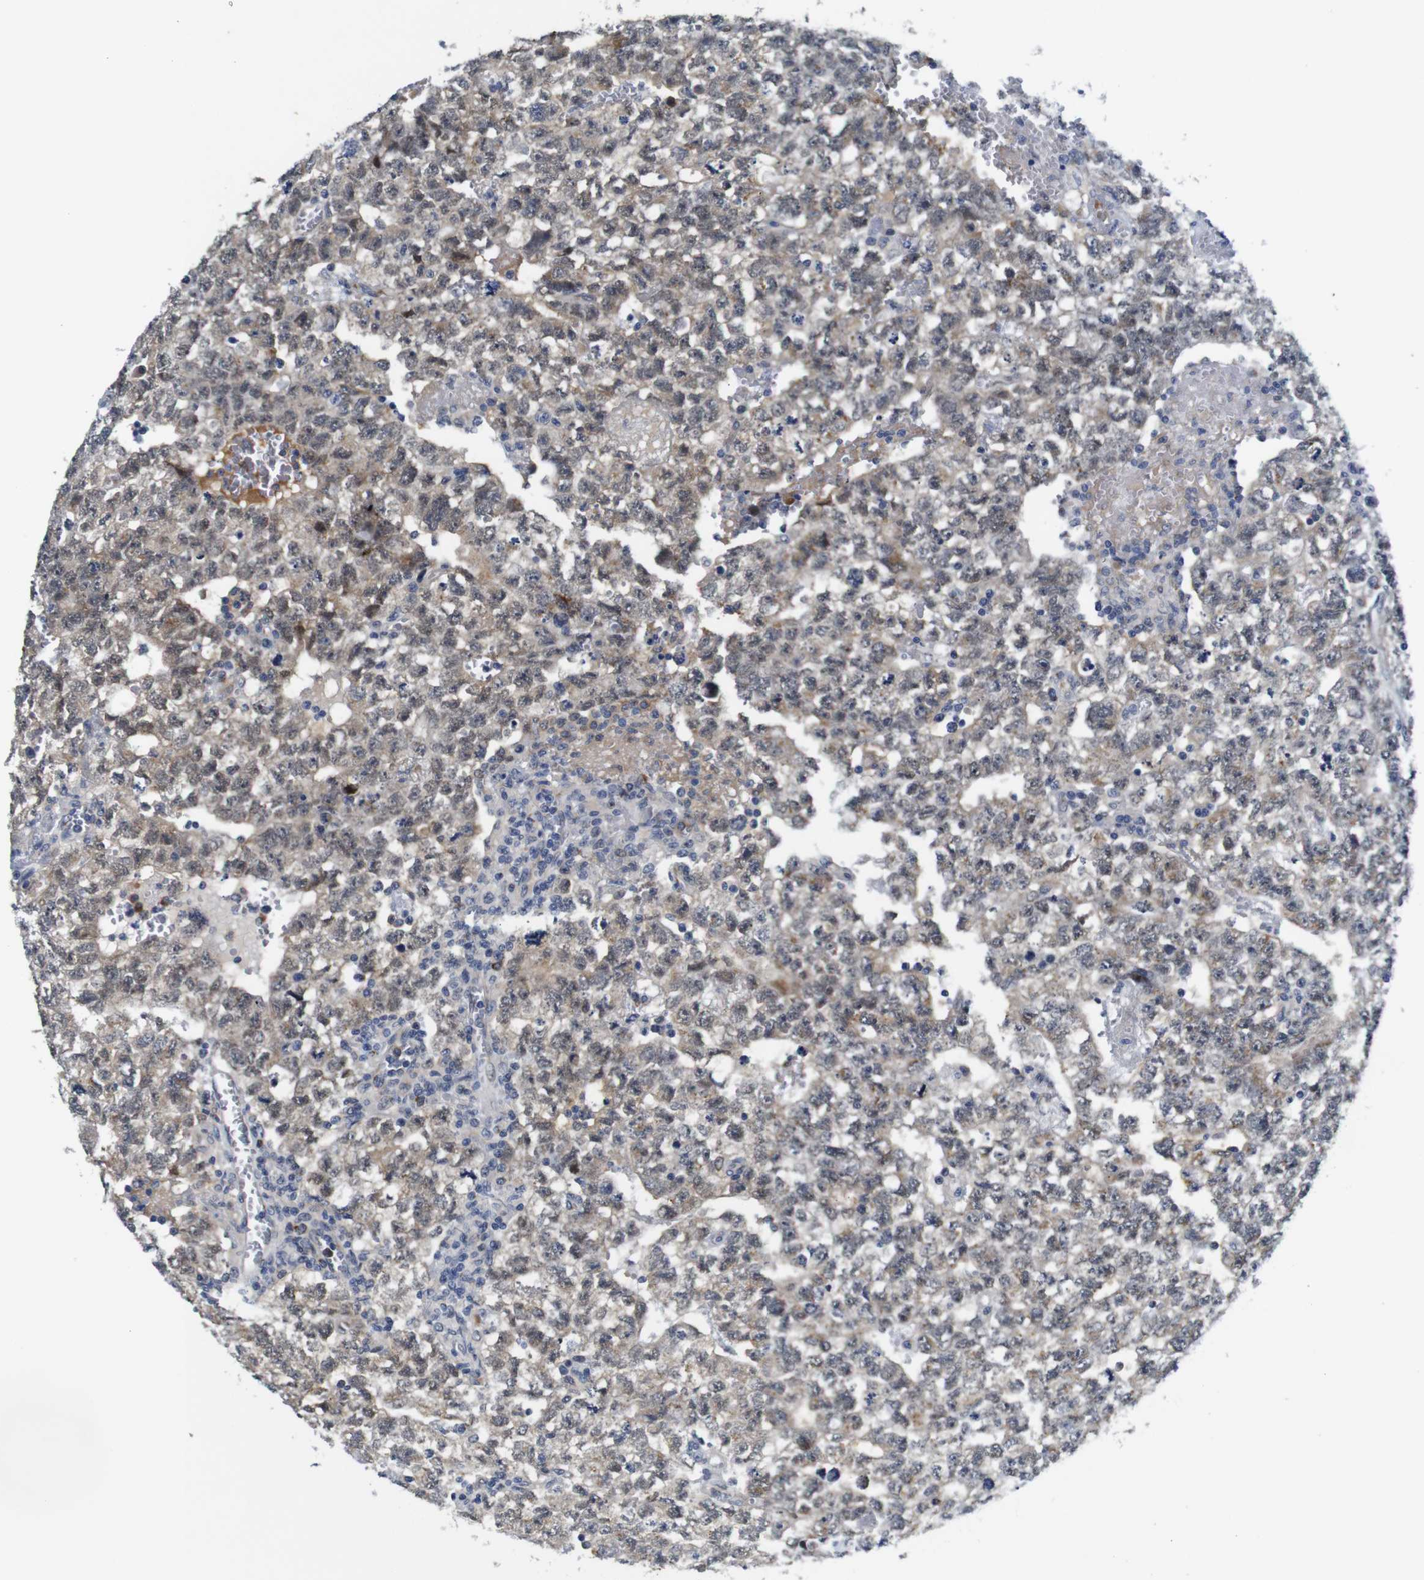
{"staining": {"intensity": "weak", "quantity": ">75%", "location": "cytoplasmic/membranous,nuclear"}, "tissue": "testis cancer", "cell_type": "Tumor cells", "image_type": "cancer", "snomed": [{"axis": "morphology", "description": "Seminoma, NOS"}, {"axis": "morphology", "description": "Carcinoma, Embryonal, NOS"}, {"axis": "topography", "description": "Testis"}], "caption": "Tumor cells show low levels of weak cytoplasmic/membranous and nuclear staining in approximately >75% of cells in testis cancer (seminoma).", "gene": "FURIN", "patient": {"sex": "male", "age": 38}}